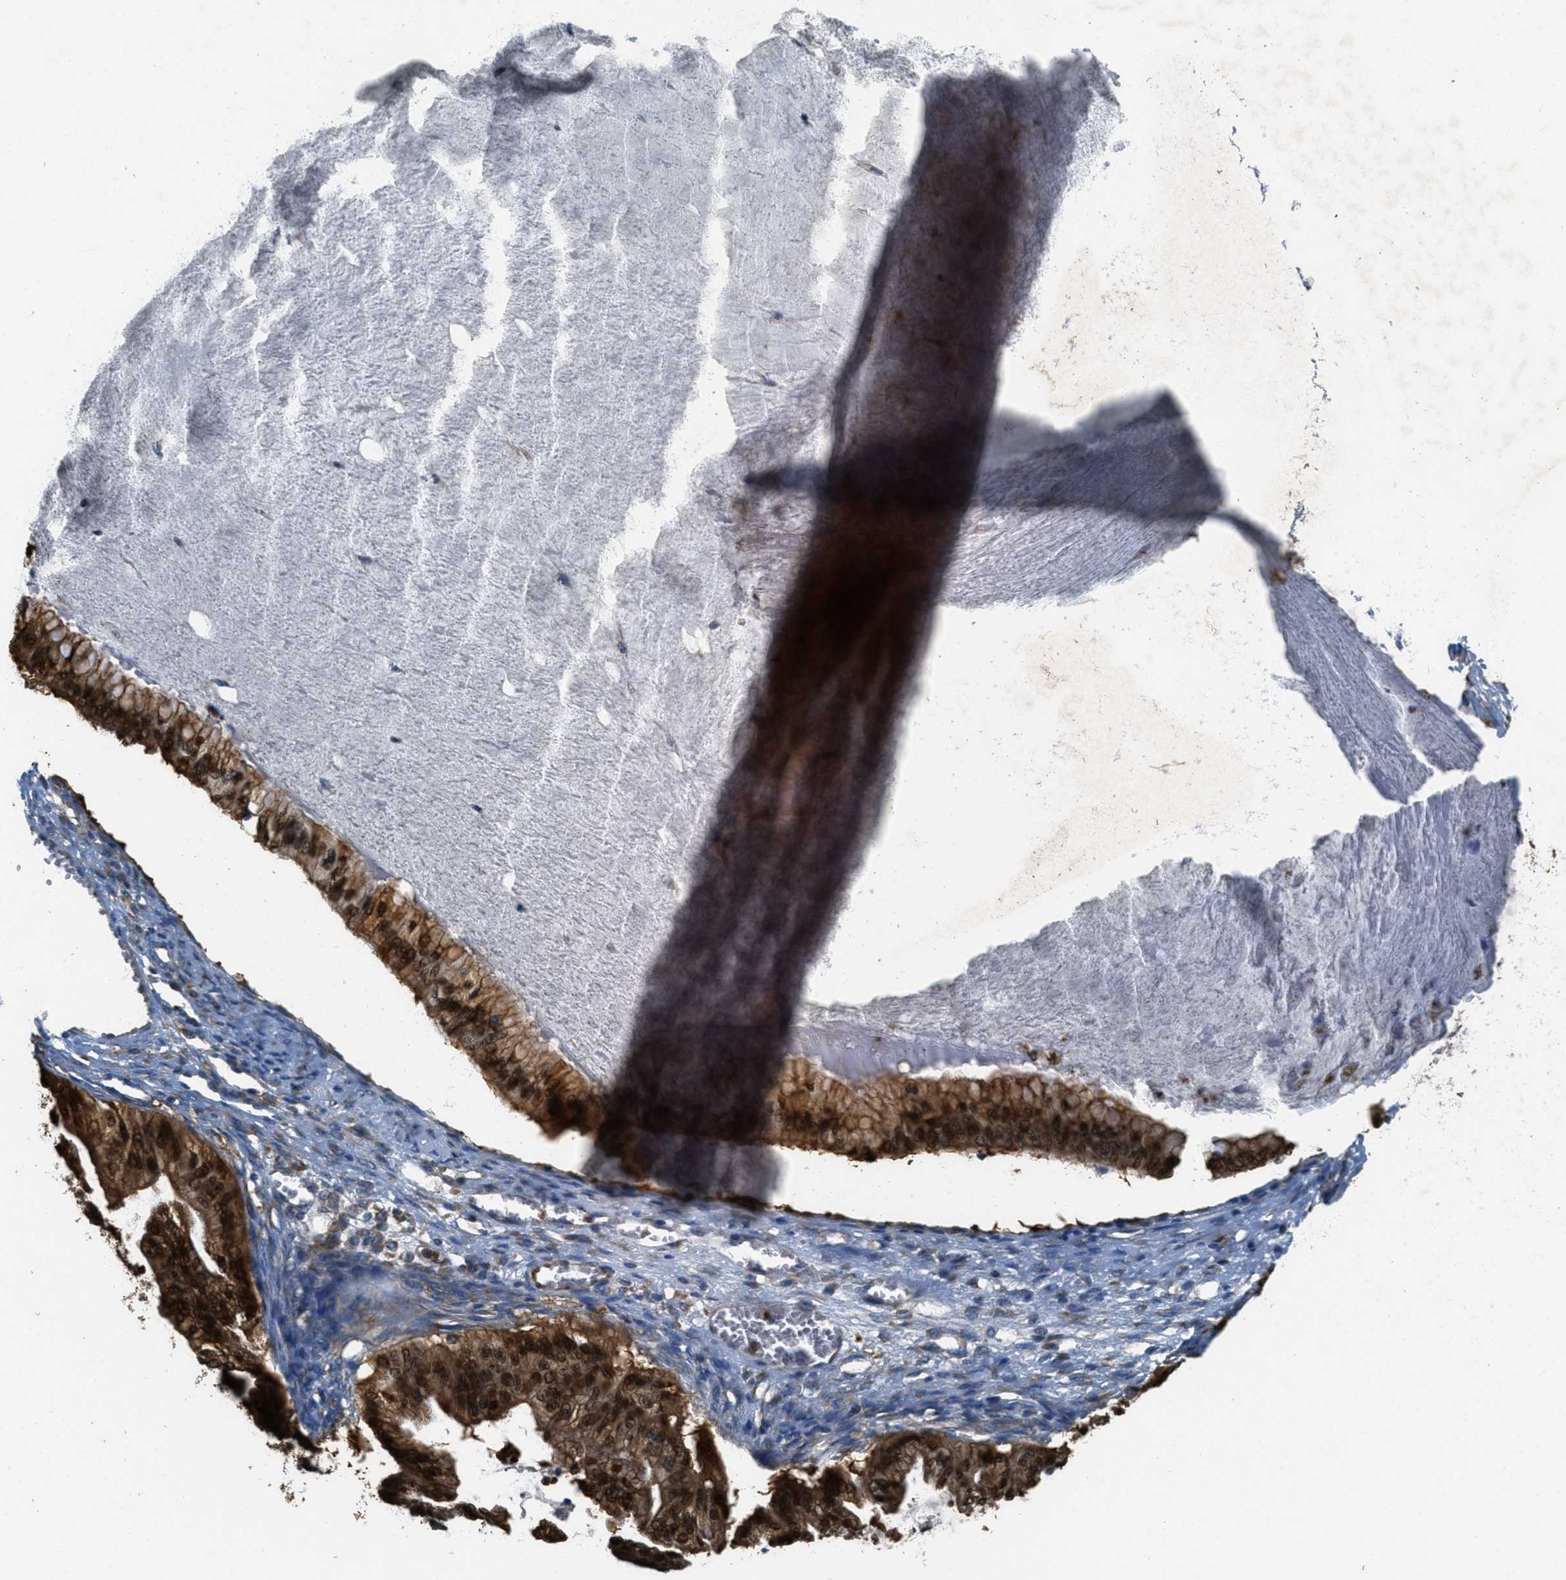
{"staining": {"intensity": "strong", "quantity": ">75%", "location": "cytoplasmic/membranous,nuclear"}, "tissue": "ovarian cancer", "cell_type": "Tumor cells", "image_type": "cancer", "snomed": [{"axis": "morphology", "description": "Cystadenocarcinoma, mucinous, NOS"}, {"axis": "topography", "description": "Ovary"}], "caption": "High-magnification brightfield microscopy of ovarian mucinous cystadenocarcinoma stained with DAB (3,3'-diaminobenzidine) (brown) and counterstained with hematoxylin (blue). tumor cells exhibit strong cytoplasmic/membranous and nuclear staining is identified in about>75% of cells. Immunohistochemistry stains the protein in brown and the nuclei are stained blue.", "gene": "GIMAP8", "patient": {"sex": "female", "age": 57}}